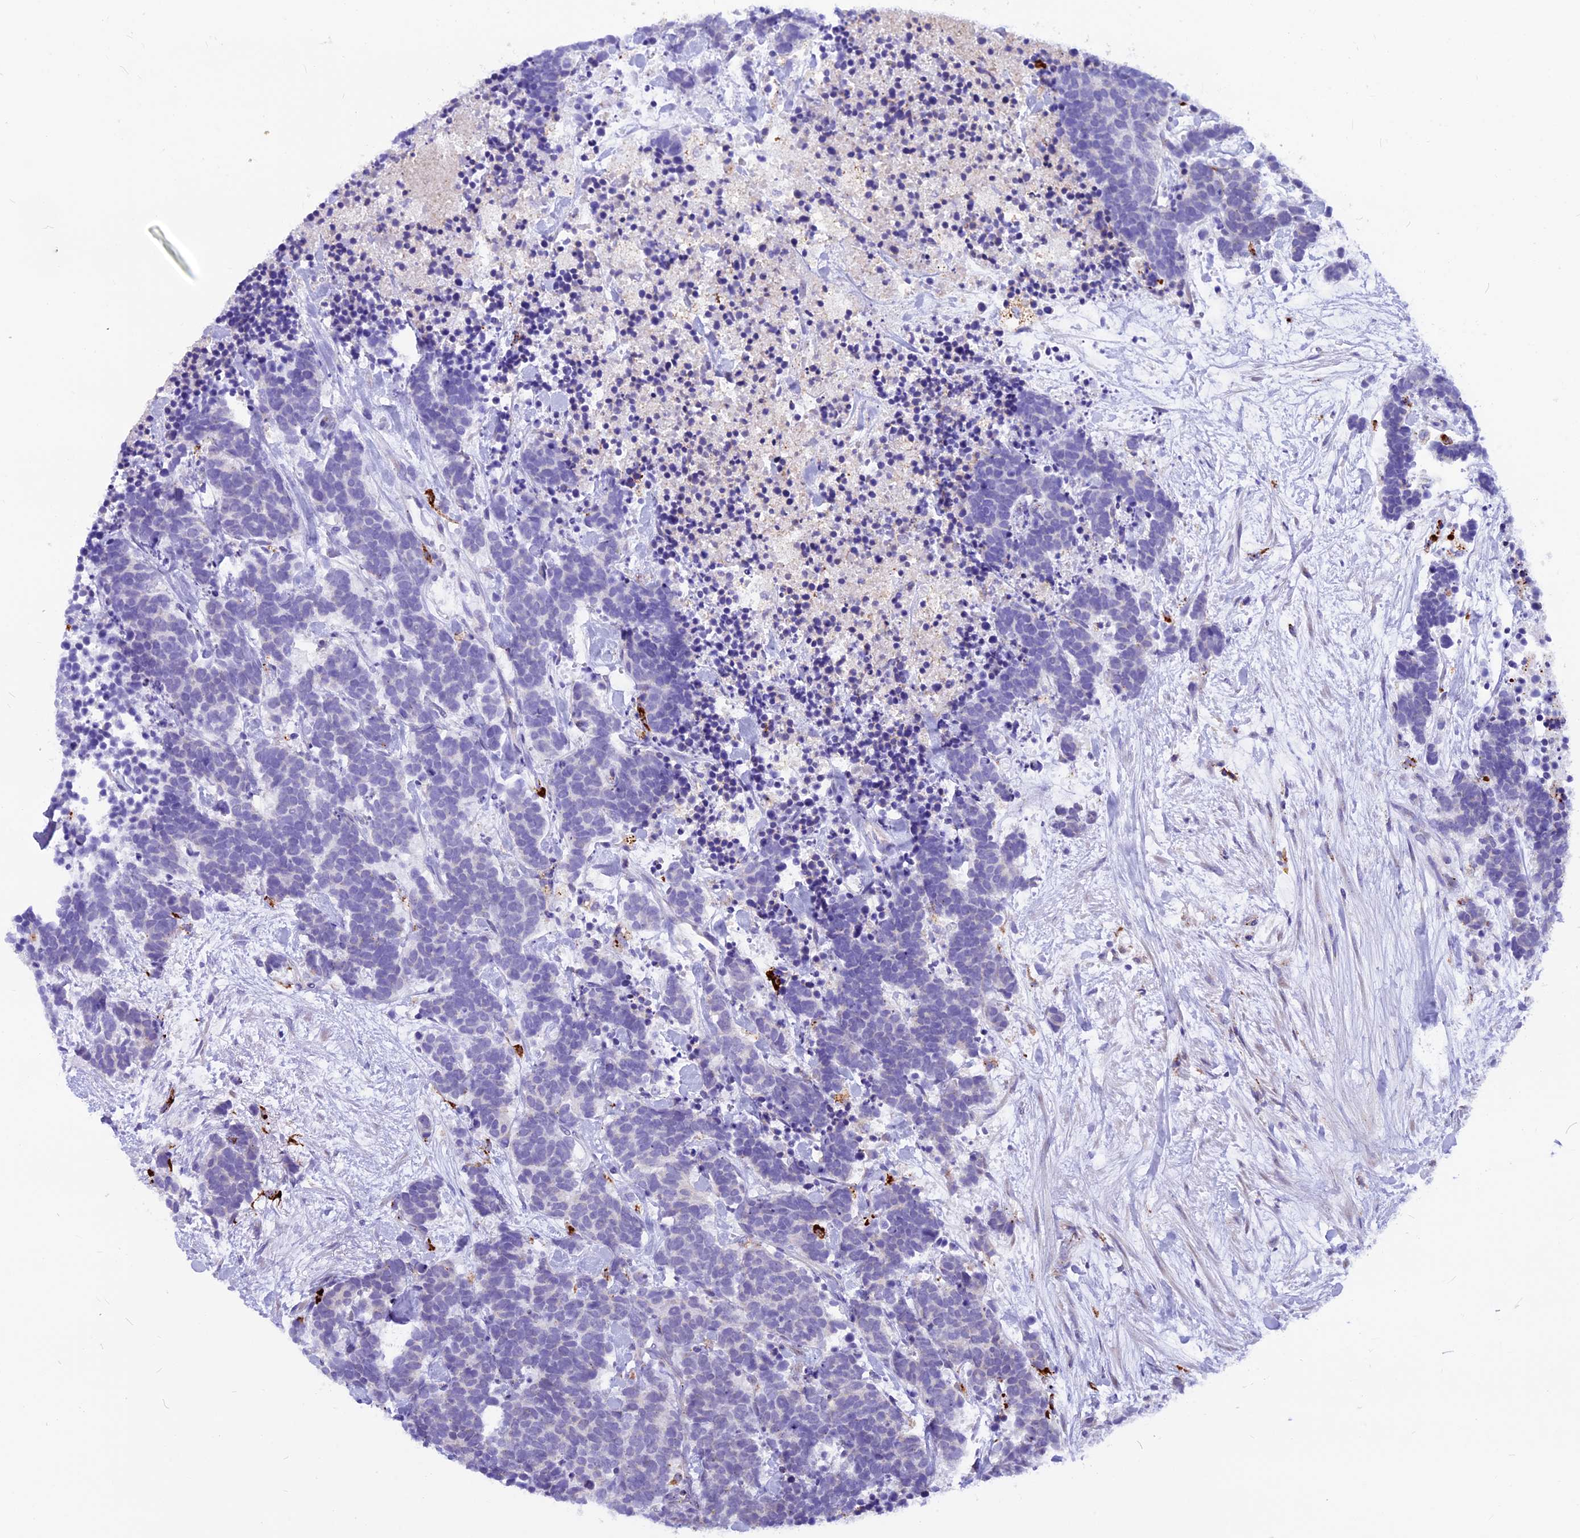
{"staining": {"intensity": "negative", "quantity": "none", "location": "none"}, "tissue": "carcinoid", "cell_type": "Tumor cells", "image_type": "cancer", "snomed": [{"axis": "morphology", "description": "Carcinoma, NOS"}, {"axis": "morphology", "description": "Carcinoid, malignant, NOS"}, {"axis": "topography", "description": "Prostate"}], "caption": "This is a image of immunohistochemistry (IHC) staining of carcinoid, which shows no positivity in tumor cells.", "gene": "THRSP", "patient": {"sex": "male", "age": 57}}